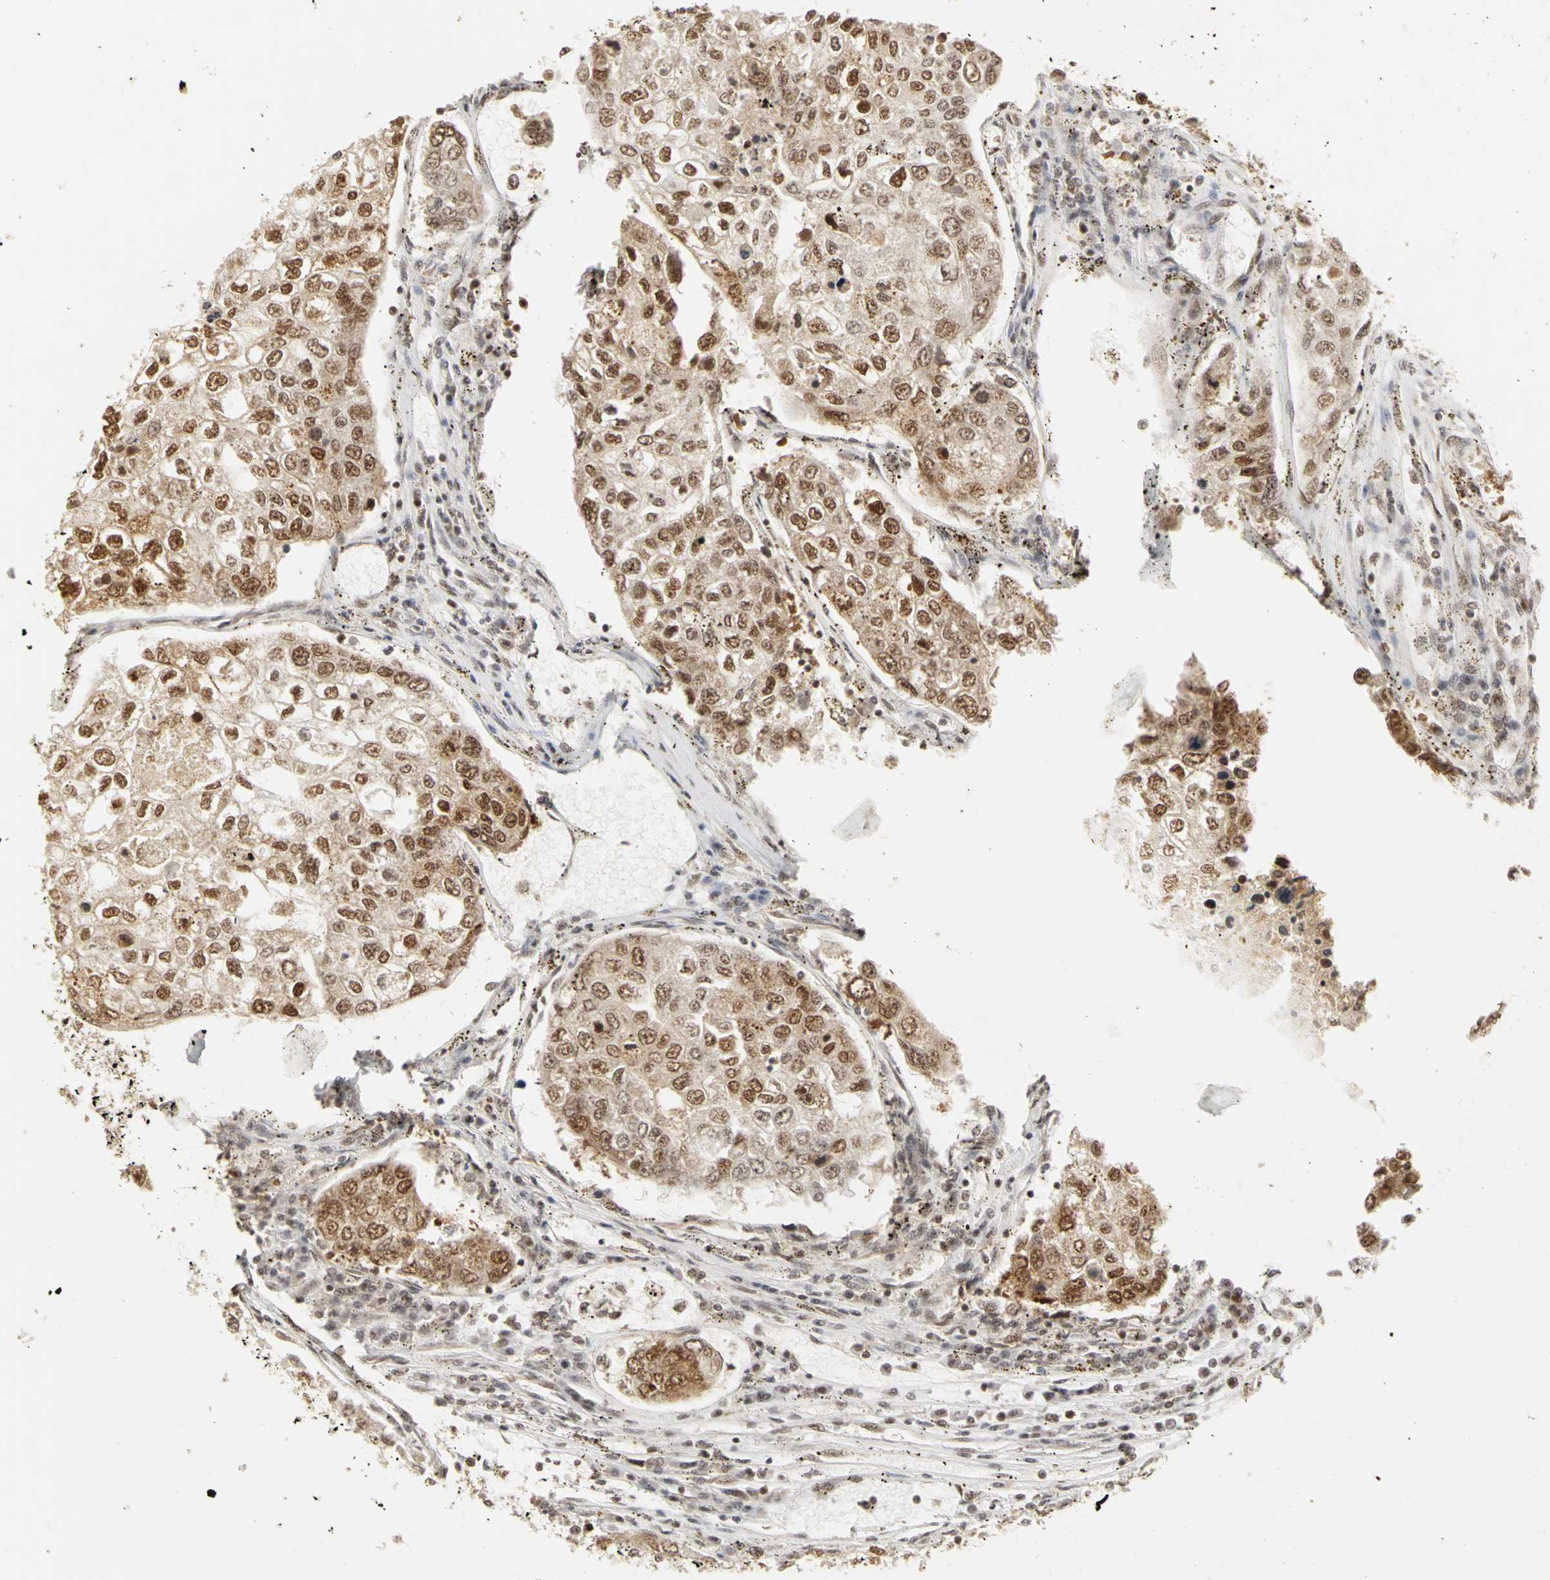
{"staining": {"intensity": "moderate", "quantity": ">75%", "location": "cytoplasmic/membranous,nuclear"}, "tissue": "urothelial cancer", "cell_type": "Tumor cells", "image_type": "cancer", "snomed": [{"axis": "morphology", "description": "Urothelial carcinoma, High grade"}, {"axis": "topography", "description": "Lymph node"}, {"axis": "topography", "description": "Urinary bladder"}], "caption": "High-grade urothelial carcinoma tissue shows moderate cytoplasmic/membranous and nuclear positivity in about >75% of tumor cells, visualized by immunohistochemistry.", "gene": "CSNK2B", "patient": {"sex": "male", "age": 51}}